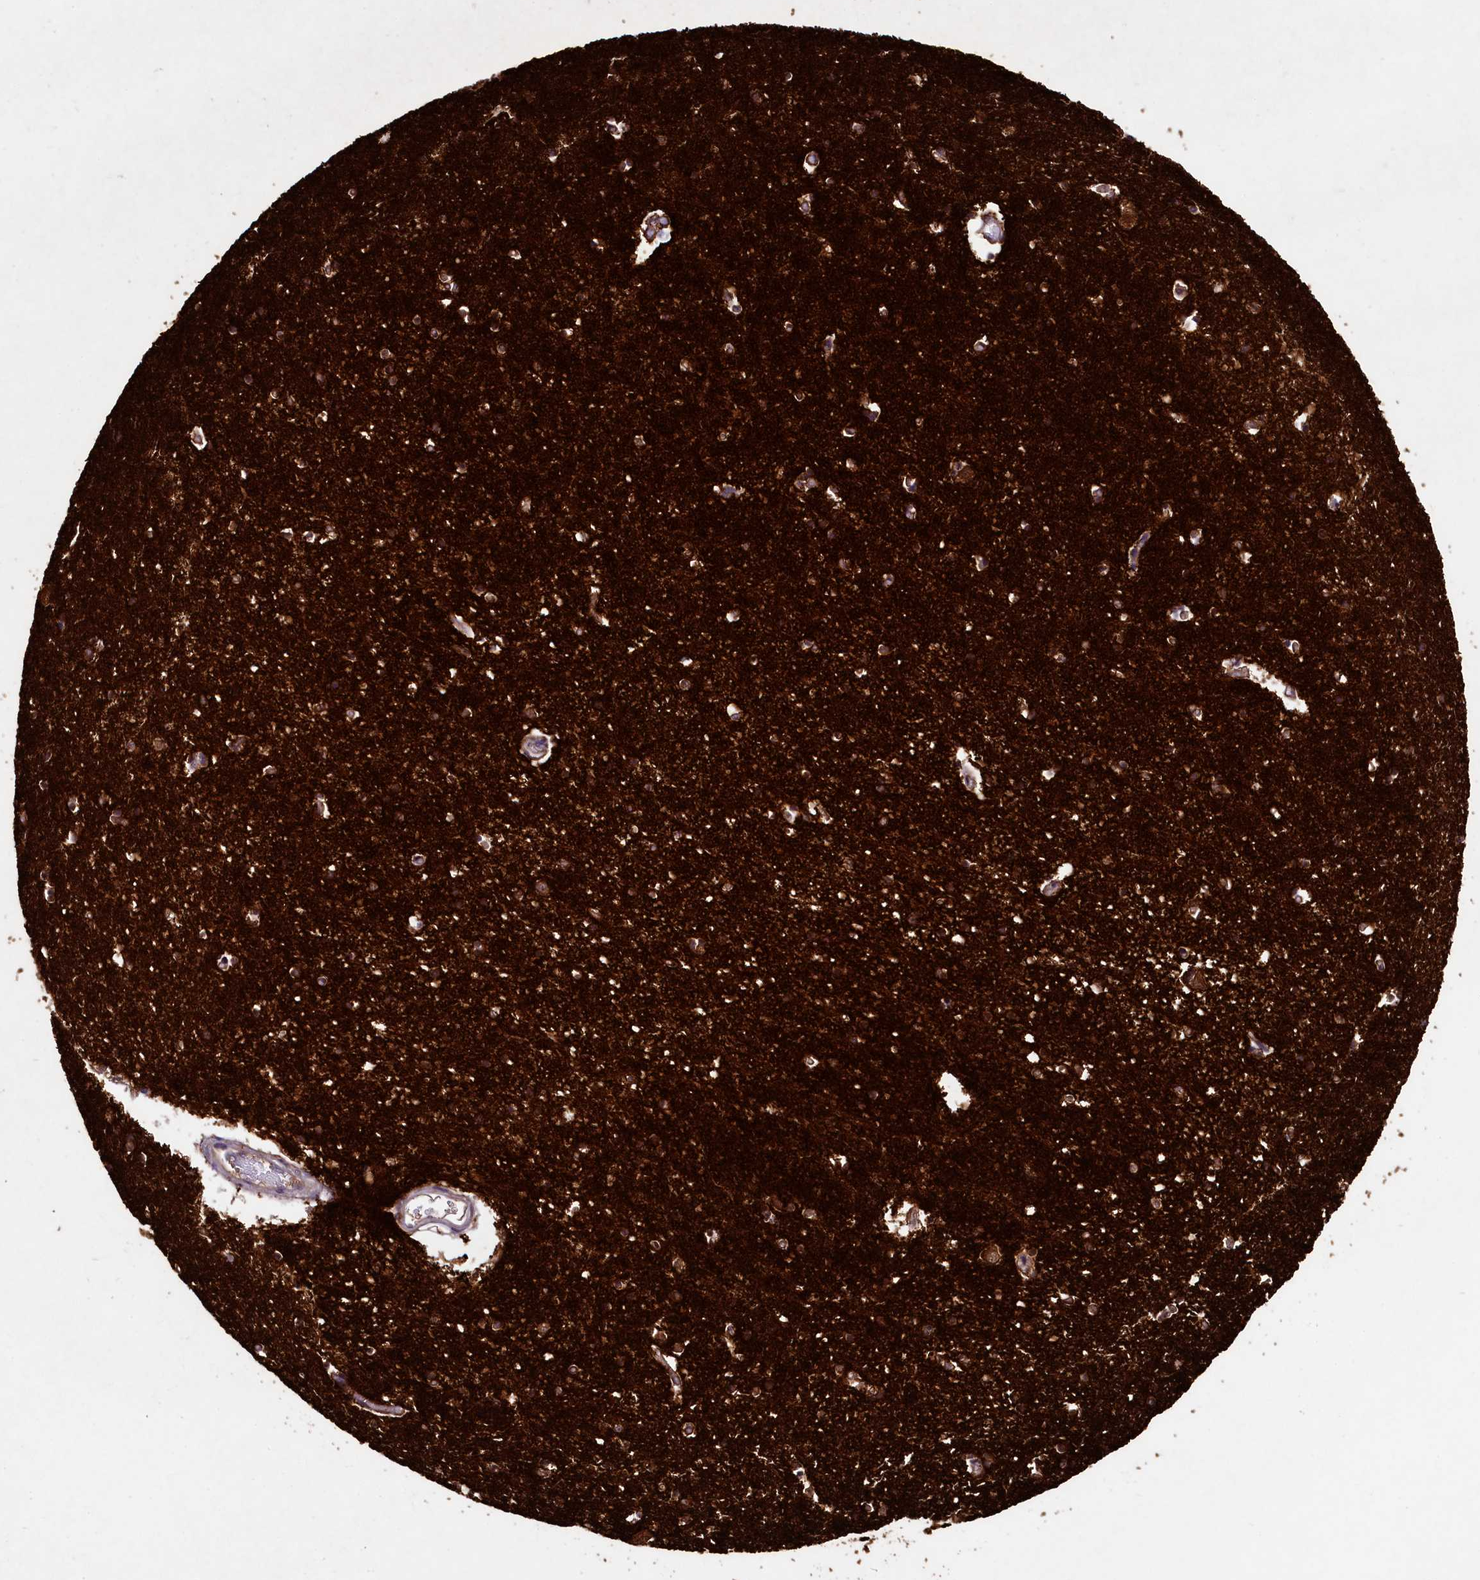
{"staining": {"intensity": "strong", "quantity": ">75%", "location": "cytoplasmic/membranous"}, "tissue": "hippocampus", "cell_type": "Glial cells", "image_type": "normal", "snomed": [{"axis": "morphology", "description": "Normal tissue, NOS"}, {"axis": "topography", "description": "Hippocampus"}], "caption": "Immunohistochemistry of normal hippocampus demonstrates high levels of strong cytoplasmic/membranous expression in about >75% of glial cells.", "gene": "STXBP1", "patient": {"sex": "male", "age": 70}}